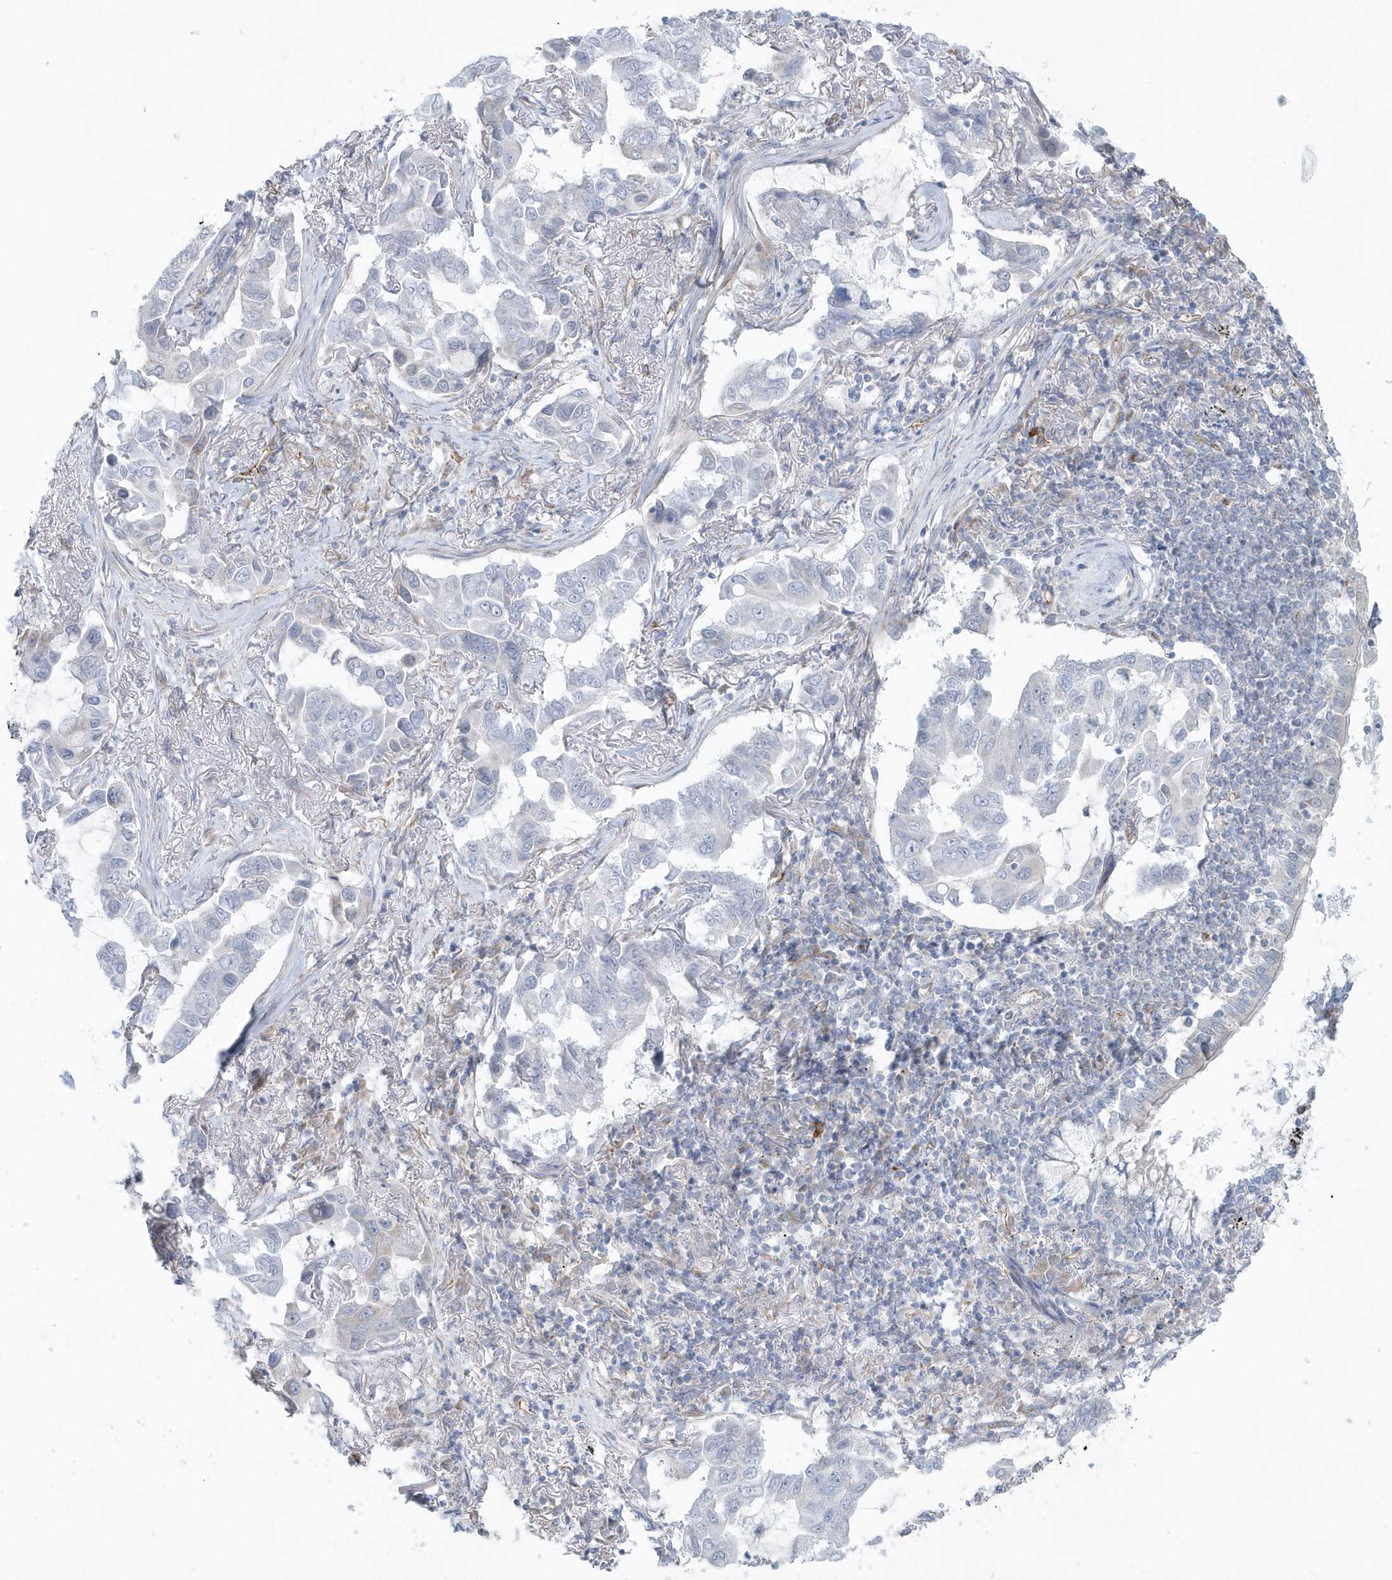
{"staining": {"intensity": "negative", "quantity": "none", "location": "none"}, "tissue": "lung cancer", "cell_type": "Tumor cells", "image_type": "cancer", "snomed": [{"axis": "morphology", "description": "Adenocarcinoma, NOS"}, {"axis": "topography", "description": "Lung"}], "caption": "IHC histopathology image of neoplastic tissue: human adenocarcinoma (lung) stained with DAB reveals no significant protein staining in tumor cells. Nuclei are stained in blue.", "gene": "GPR152", "patient": {"sex": "male", "age": 64}}